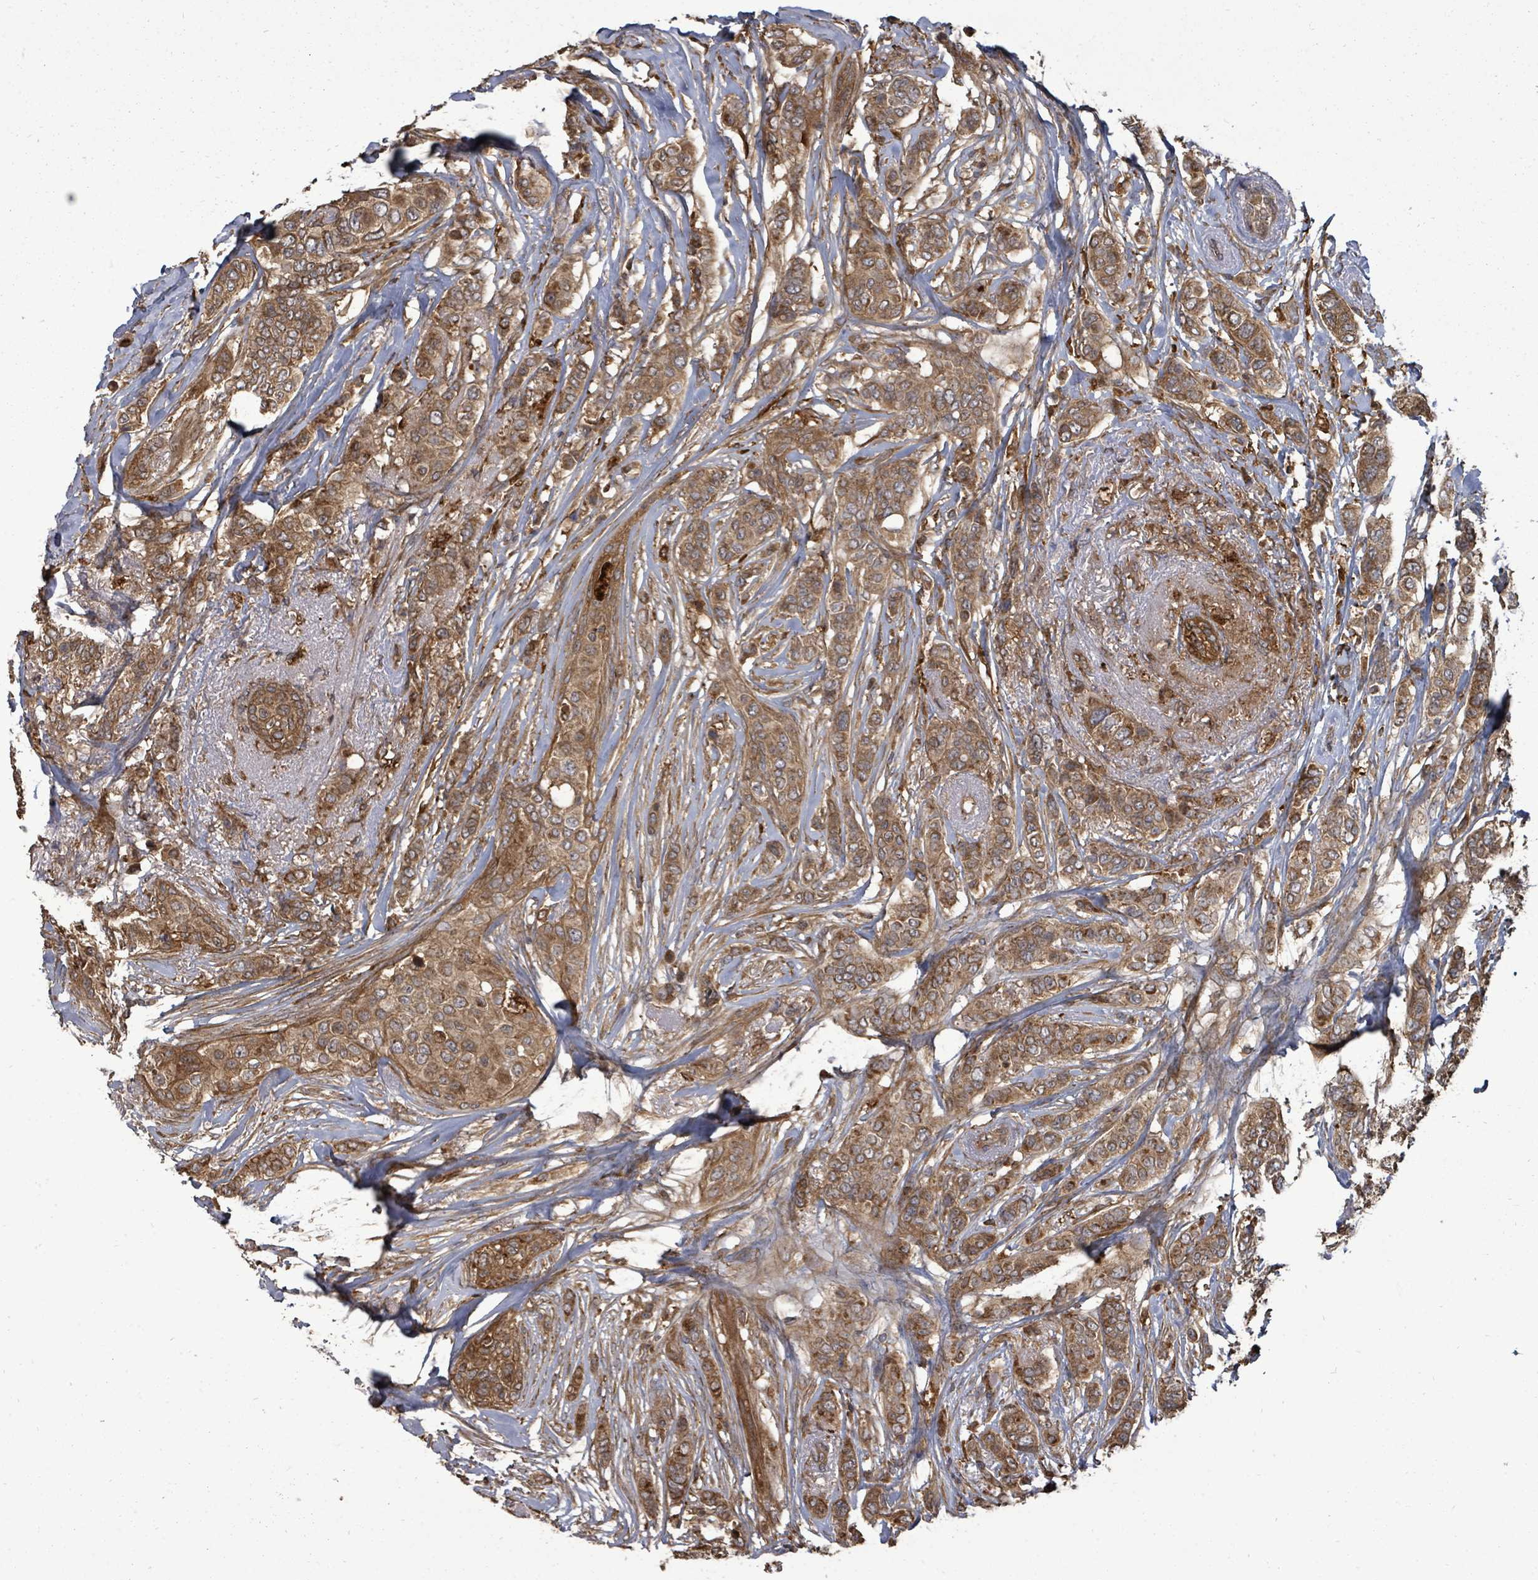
{"staining": {"intensity": "moderate", "quantity": ">75%", "location": "cytoplasmic/membranous"}, "tissue": "breast cancer", "cell_type": "Tumor cells", "image_type": "cancer", "snomed": [{"axis": "morphology", "description": "Lobular carcinoma"}, {"axis": "topography", "description": "Breast"}], "caption": "Lobular carcinoma (breast) stained for a protein demonstrates moderate cytoplasmic/membranous positivity in tumor cells. (IHC, brightfield microscopy, high magnification).", "gene": "EIF3C", "patient": {"sex": "female", "age": 51}}